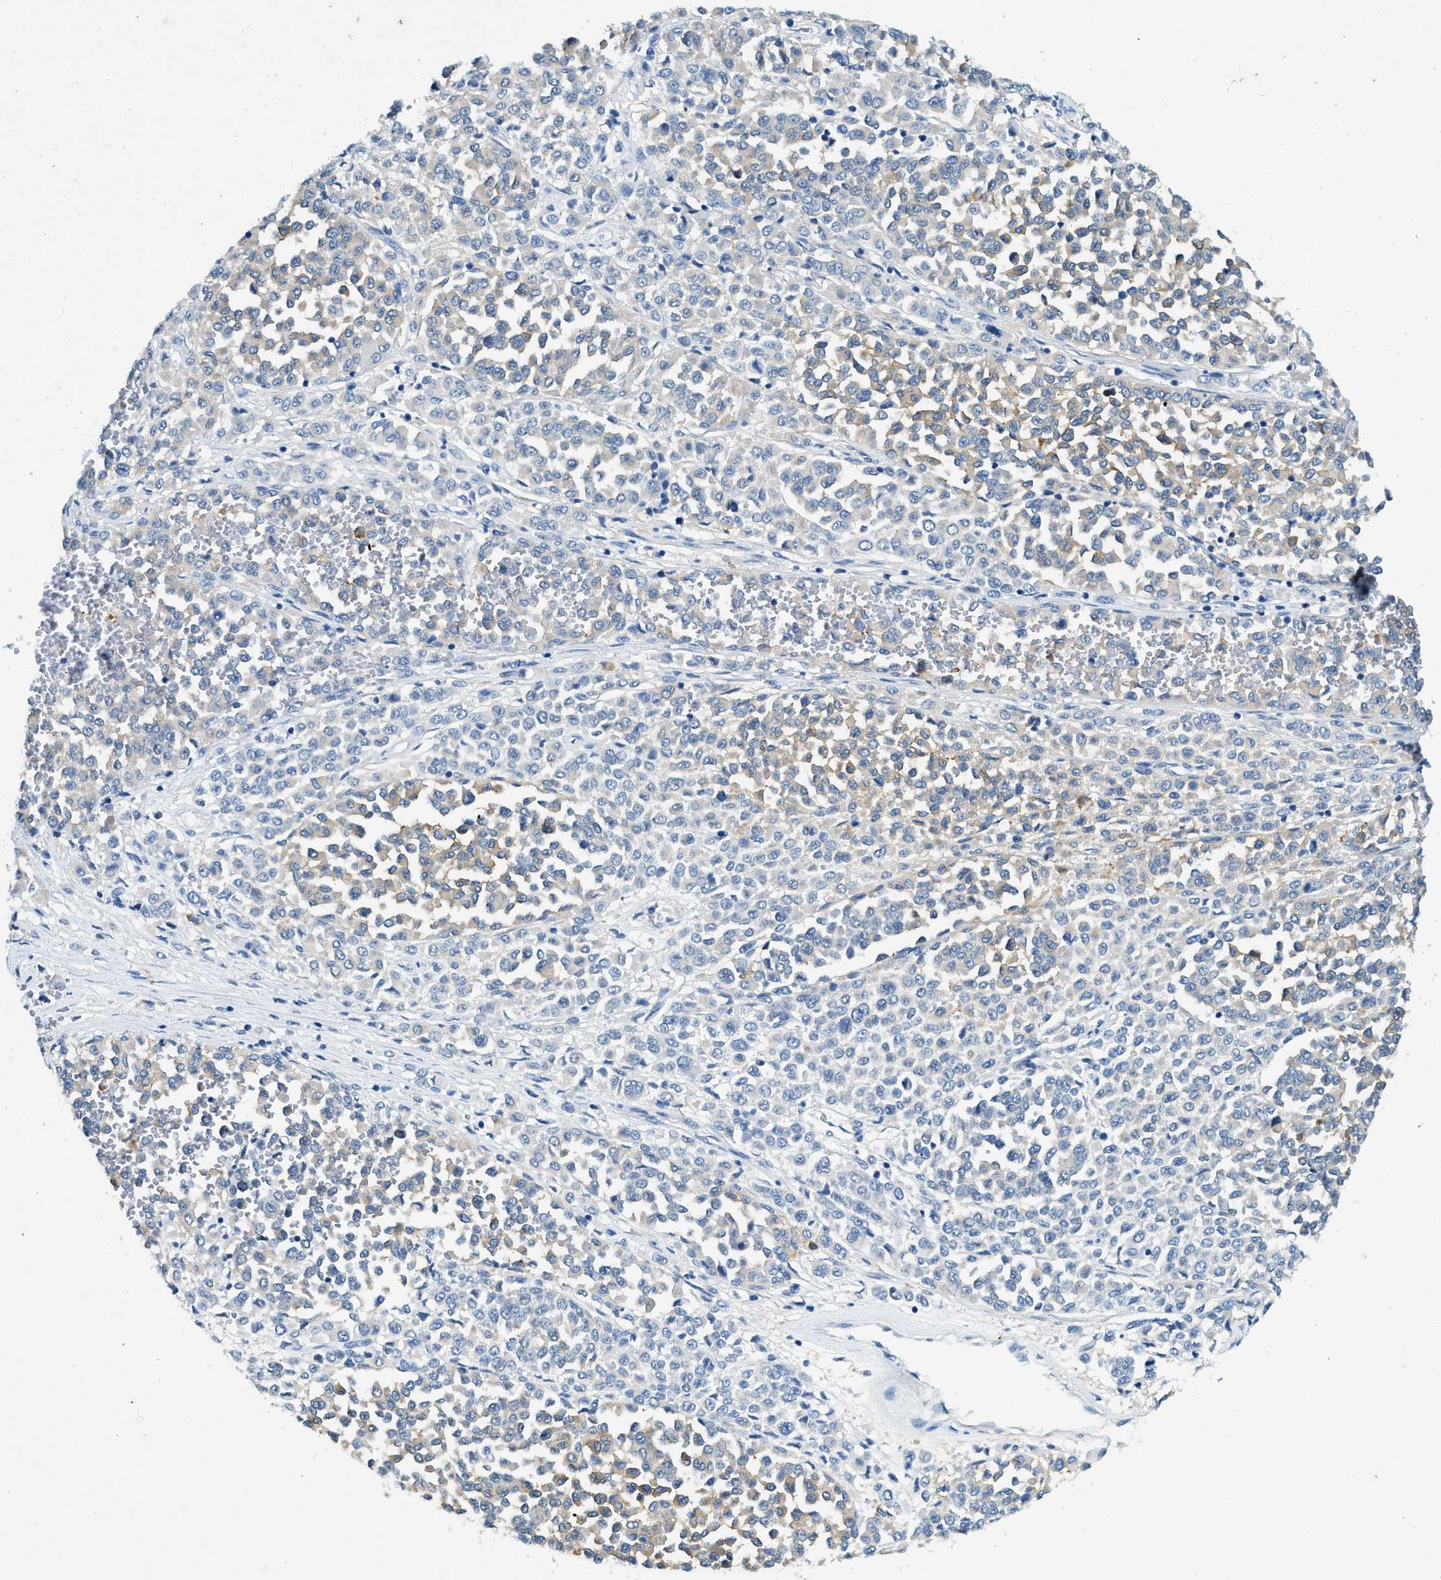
{"staining": {"intensity": "weak", "quantity": "25%-75%", "location": "cytoplasmic/membranous"}, "tissue": "melanoma", "cell_type": "Tumor cells", "image_type": "cancer", "snomed": [{"axis": "morphology", "description": "Malignant melanoma, Metastatic site"}, {"axis": "topography", "description": "Pancreas"}], "caption": "Tumor cells demonstrate low levels of weak cytoplasmic/membranous expression in approximately 25%-75% of cells in malignant melanoma (metastatic site). The staining was performed using DAB (3,3'-diaminobenzidine) to visualize the protein expression in brown, while the nuclei were stained in blue with hematoxylin (Magnification: 20x).", "gene": "ZDHHC13", "patient": {"sex": "female", "age": 30}}